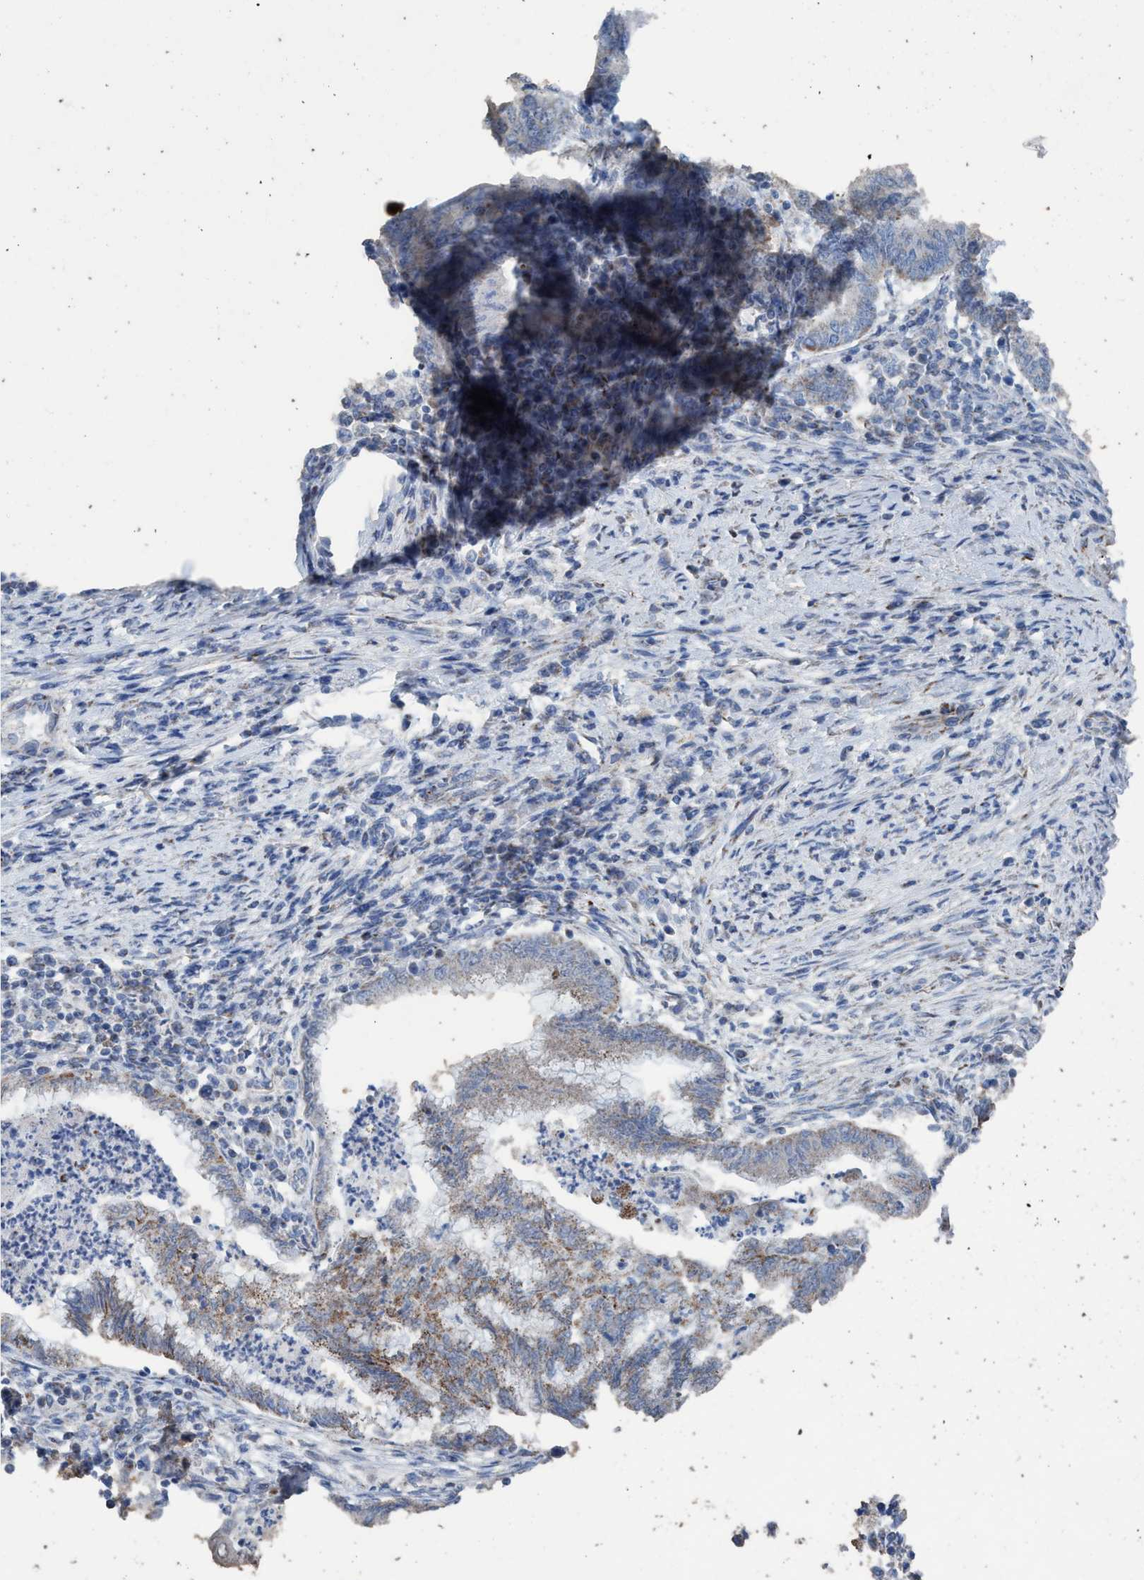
{"staining": {"intensity": "weak", "quantity": "25%-75%", "location": "cytoplasmic/membranous"}, "tissue": "endometrial cancer", "cell_type": "Tumor cells", "image_type": "cancer", "snomed": [{"axis": "morphology", "description": "Polyp, NOS"}, {"axis": "morphology", "description": "Adenocarcinoma, NOS"}, {"axis": "morphology", "description": "Adenoma, NOS"}, {"axis": "topography", "description": "Endometrium"}], "caption": "Approximately 25%-75% of tumor cells in human endometrial cancer (adenocarcinoma) display weak cytoplasmic/membranous protein positivity as visualized by brown immunohistochemical staining.", "gene": "RSAD1", "patient": {"sex": "female", "age": 79}}